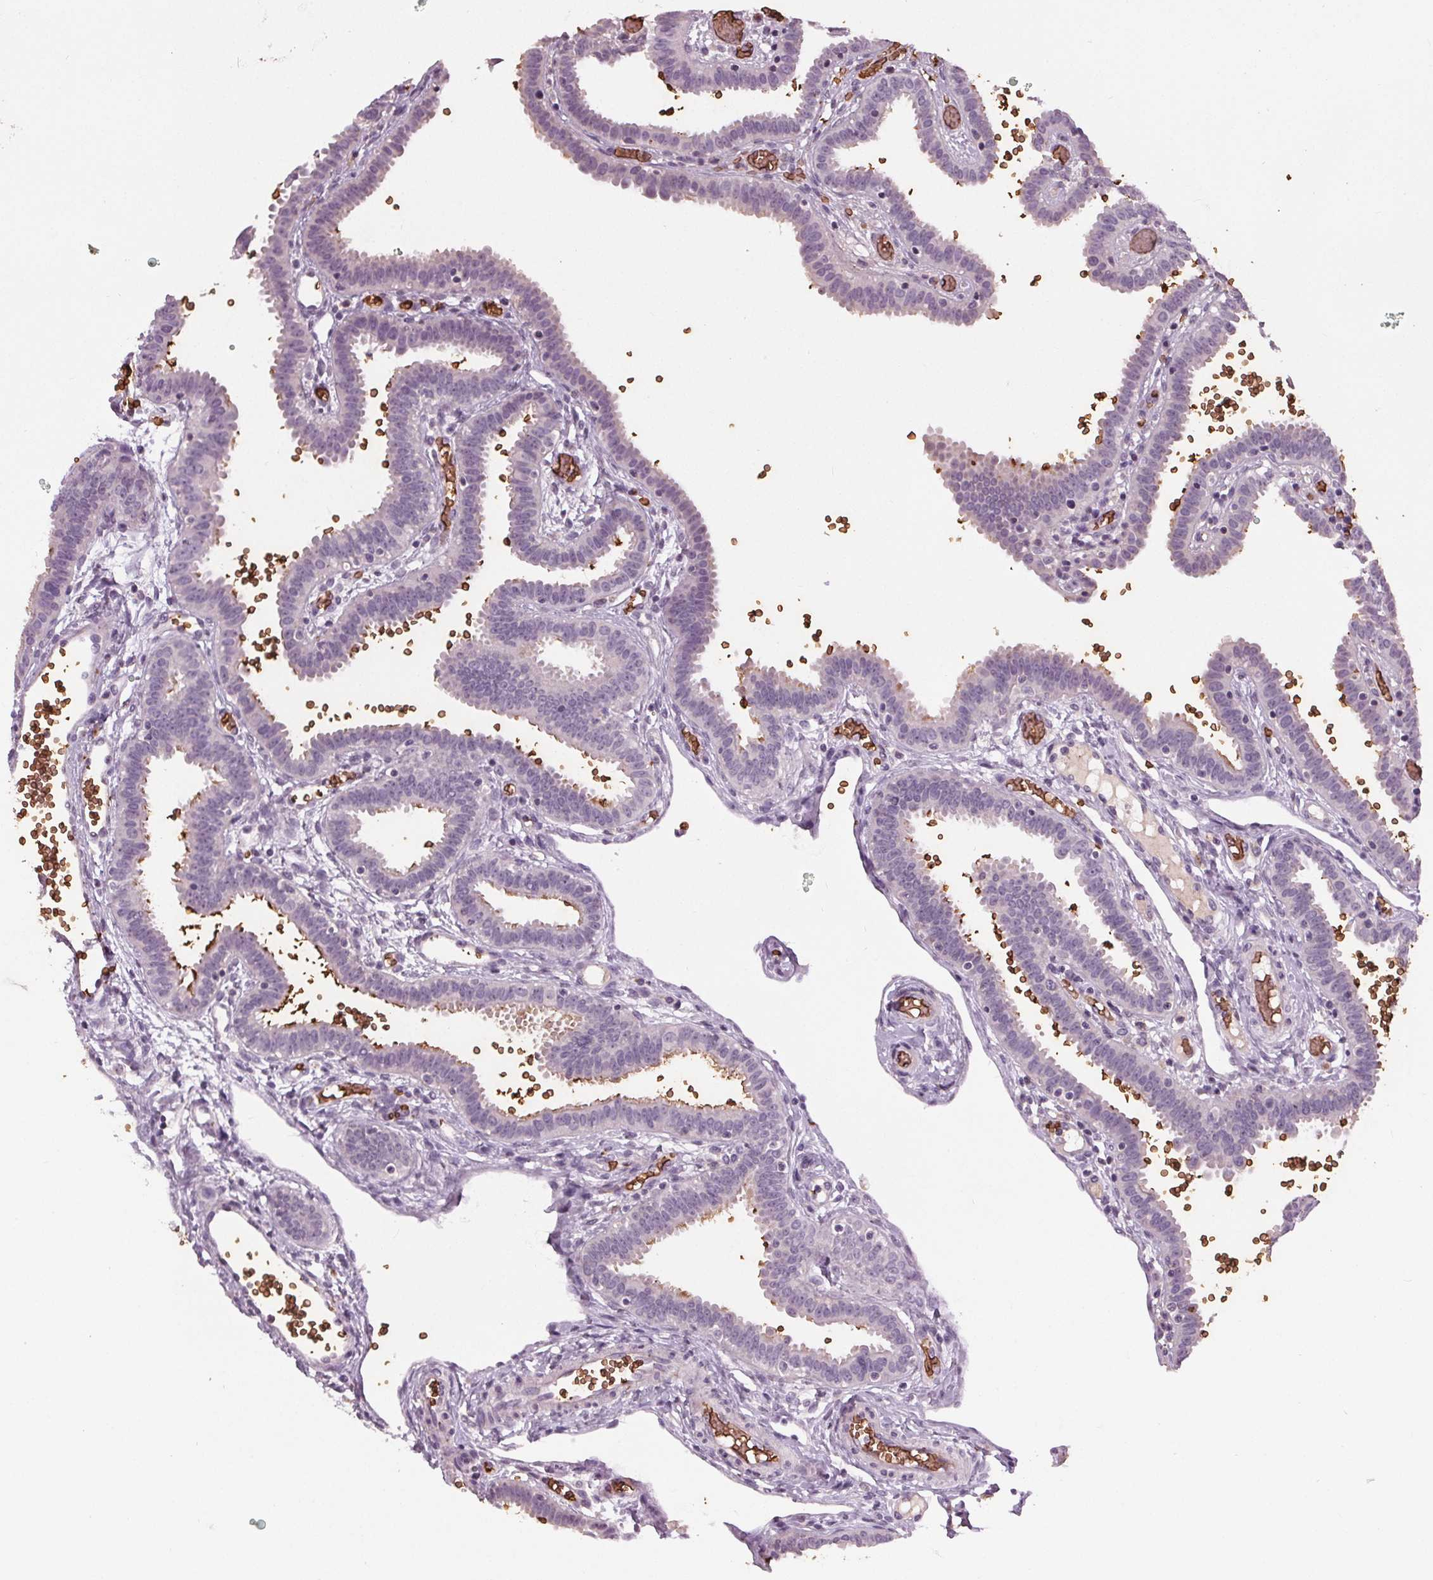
{"staining": {"intensity": "negative", "quantity": "none", "location": "none"}, "tissue": "fallopian tube", "cell_type": "Glandular cells", "image_type": "normal", "snomed": [{"axis": "morphology", "description": "Normal tissue, NOS"}, {"axis": "topography", "description": "Fallopian tube"}], "caption": "High power microscopy histopathology image of an immunohistochemistry (IHC) micrograph of normal fallopian tube, revealing no significant expression in glandular cells.", "gene": "SLC4A1", "patient": {"sex": "female", "age": 37}}